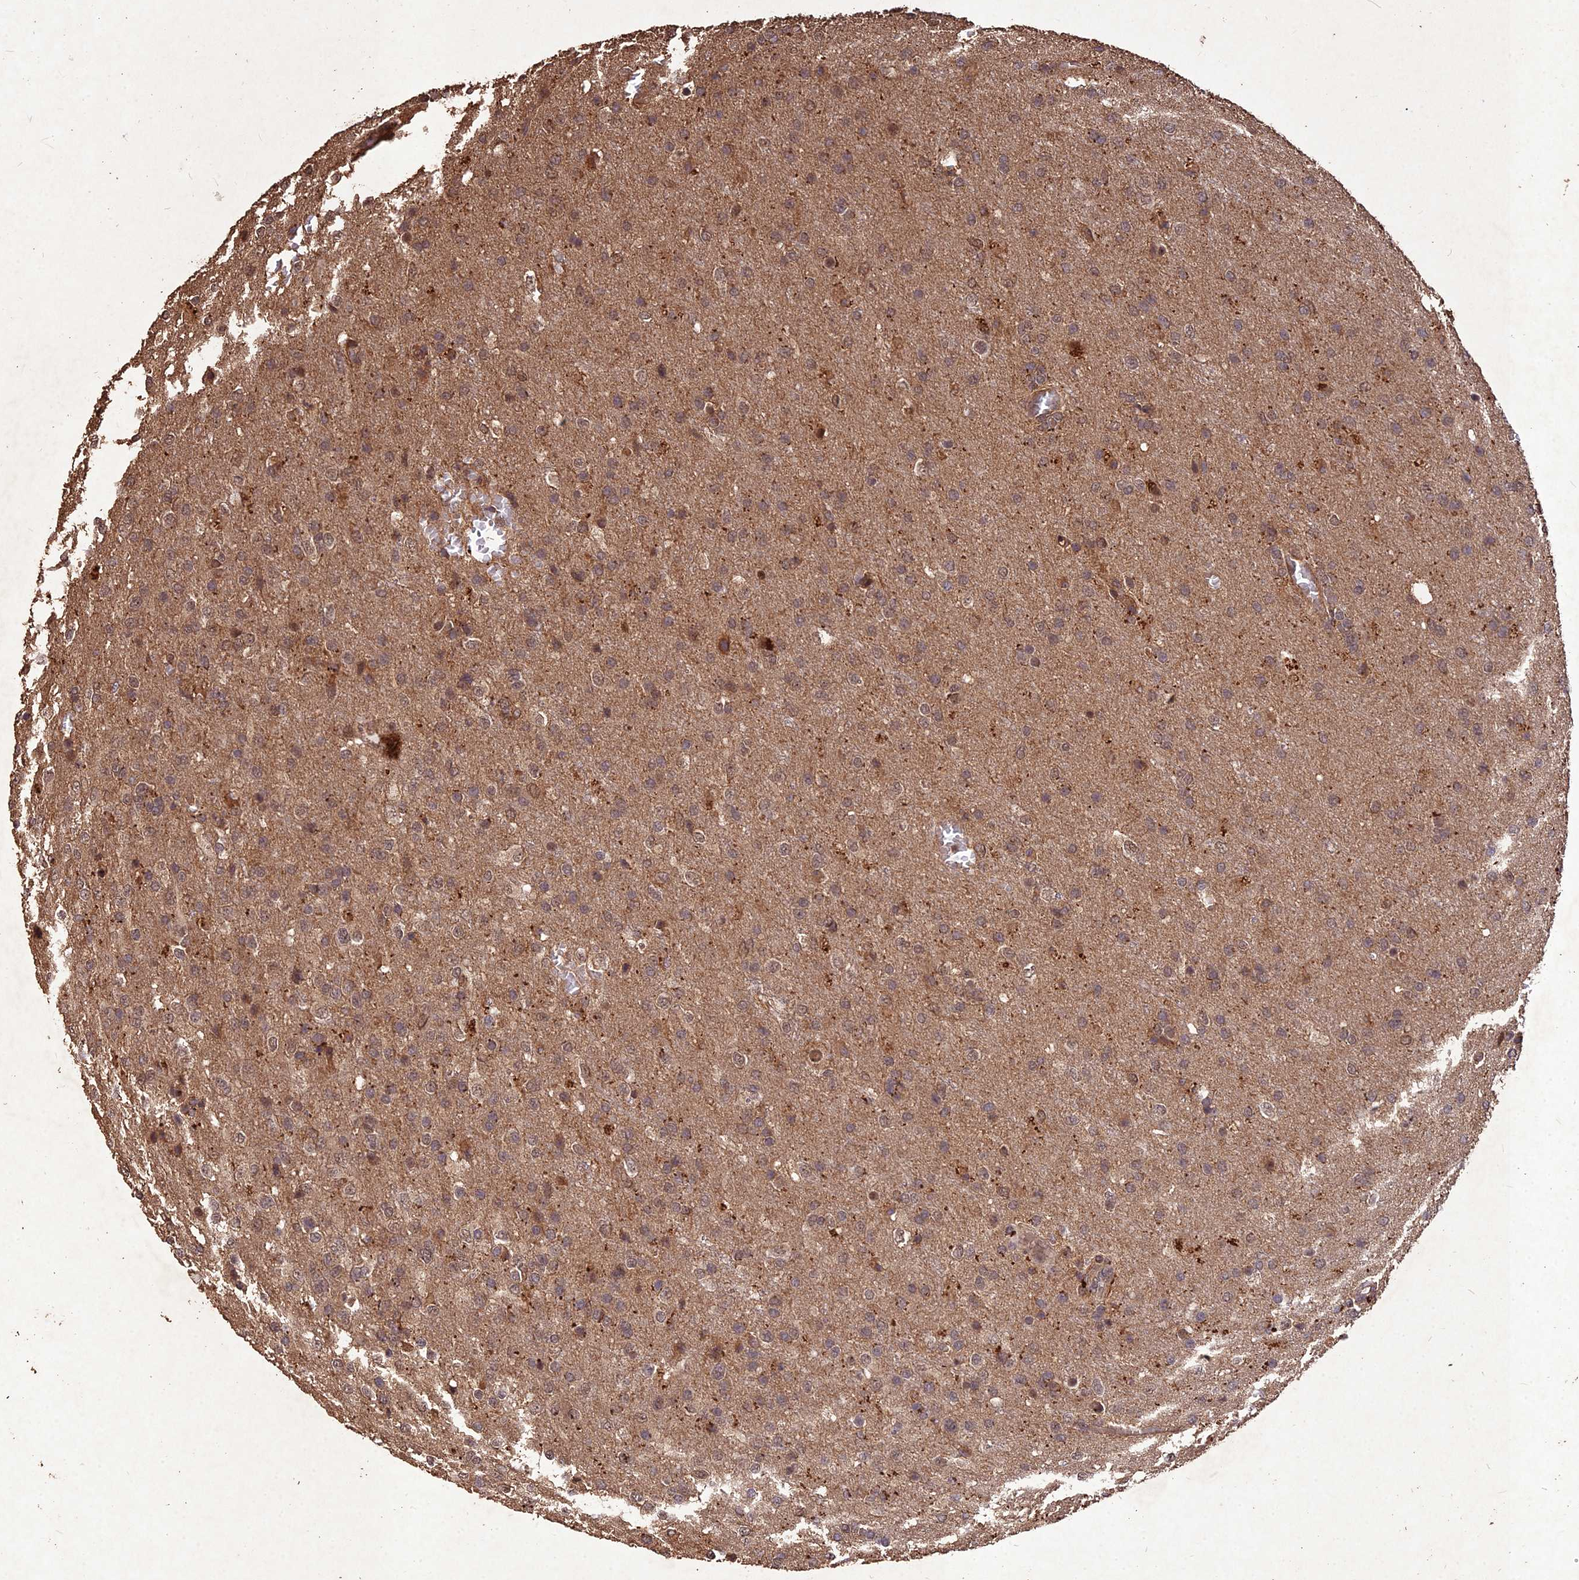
{"staining": {"intensity": "moderate", "quantity": "25%-75%", "location": "cytoplasmic/membranous"}, "tissue": "glioma", "cell_type": "Tumor cells", "image_type": "cancer", "snomed": [{"axis": "morphology", "description": "Glioma, malignant, High grade"}, {"axis": "topography", "description": "Brain"}], "caption": "IHC micrograph of neoplastic tissue: malignant high-grade glioma stained using immunohistochemistry displays medium levels of moderate protein expression localized specifically in the cytoplasmic/membranous of tumor cells, appearing as a cytoplasmic/membranous brown color.", "gene": "SYMPK", "patient": {"sex": "female", "age": 74}}